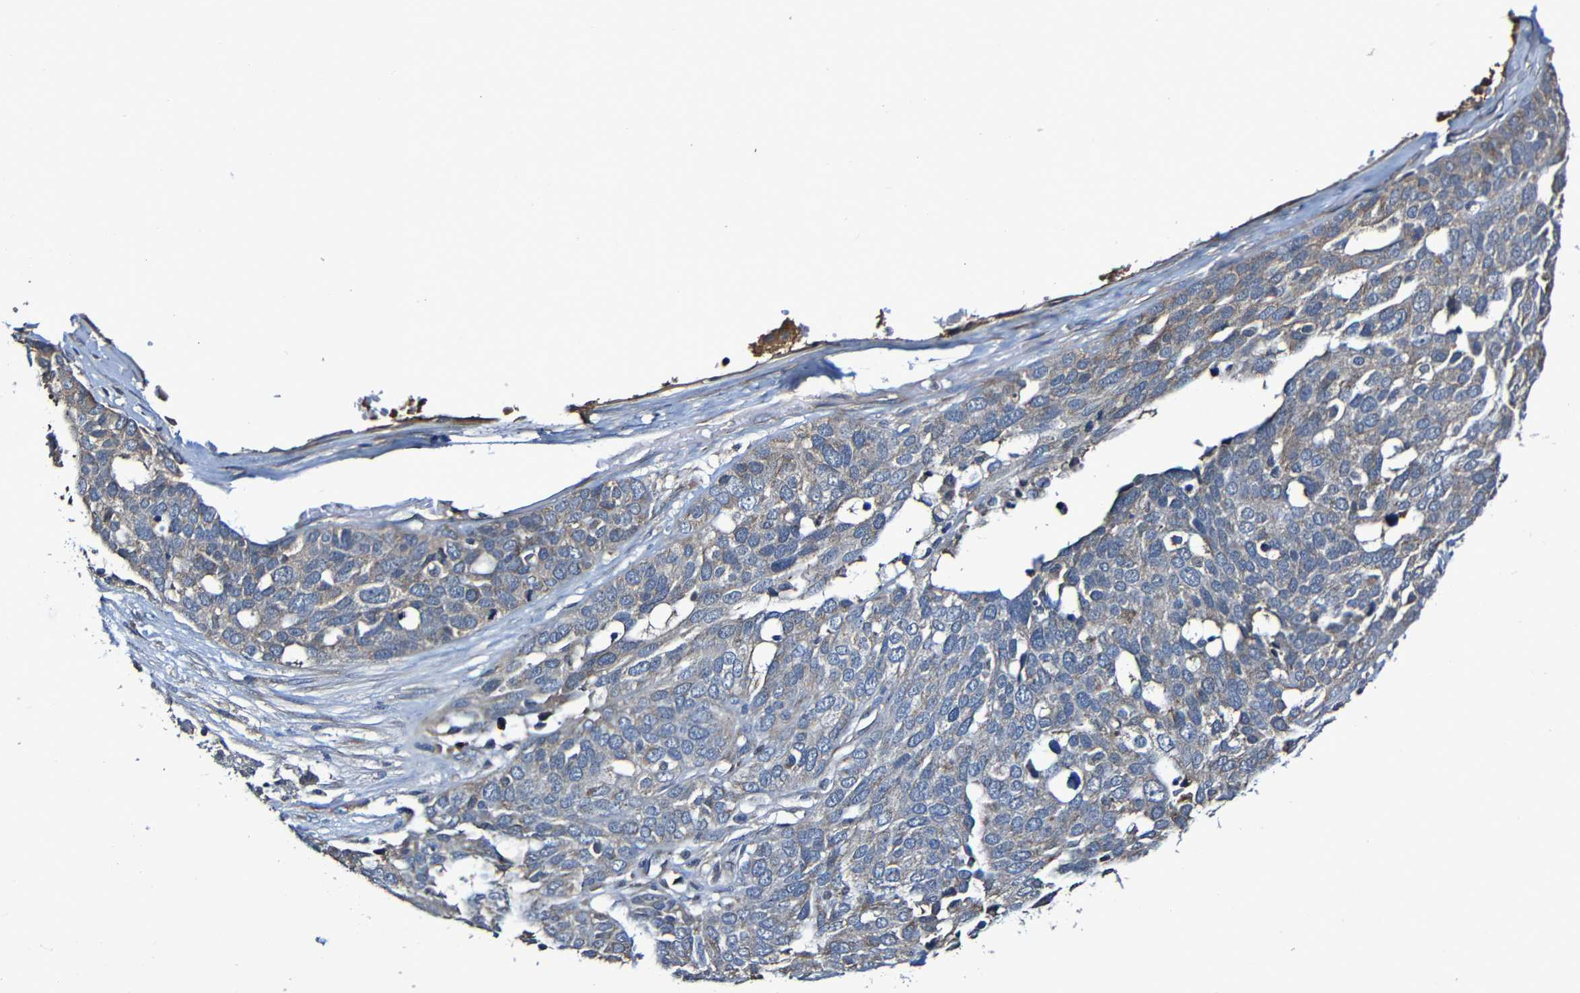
{"staining": {"intensity": "weak", "quantity": ">75%", "location": "cytoplasmic/membranous"}, "tissue": "ovarian cancer", "cell_type": "Tumor cells", "image_type": "cancer", "snomed": [{"axis": "morphology", "description": "Cystadenocarcinoma, serous, NOS"}, {"axis": "topography", "description": "Ovary"}], "caption": "Protein staining reveals weak cytoplasmic/membranous staining in approximately >75% of tumor cells in ovarian serous cystadenocarcinoma. (IHC, brightfield microscopy, high magnification).", "gene": "ADAM15", "patient": {"sex": "female", "age": 44}}